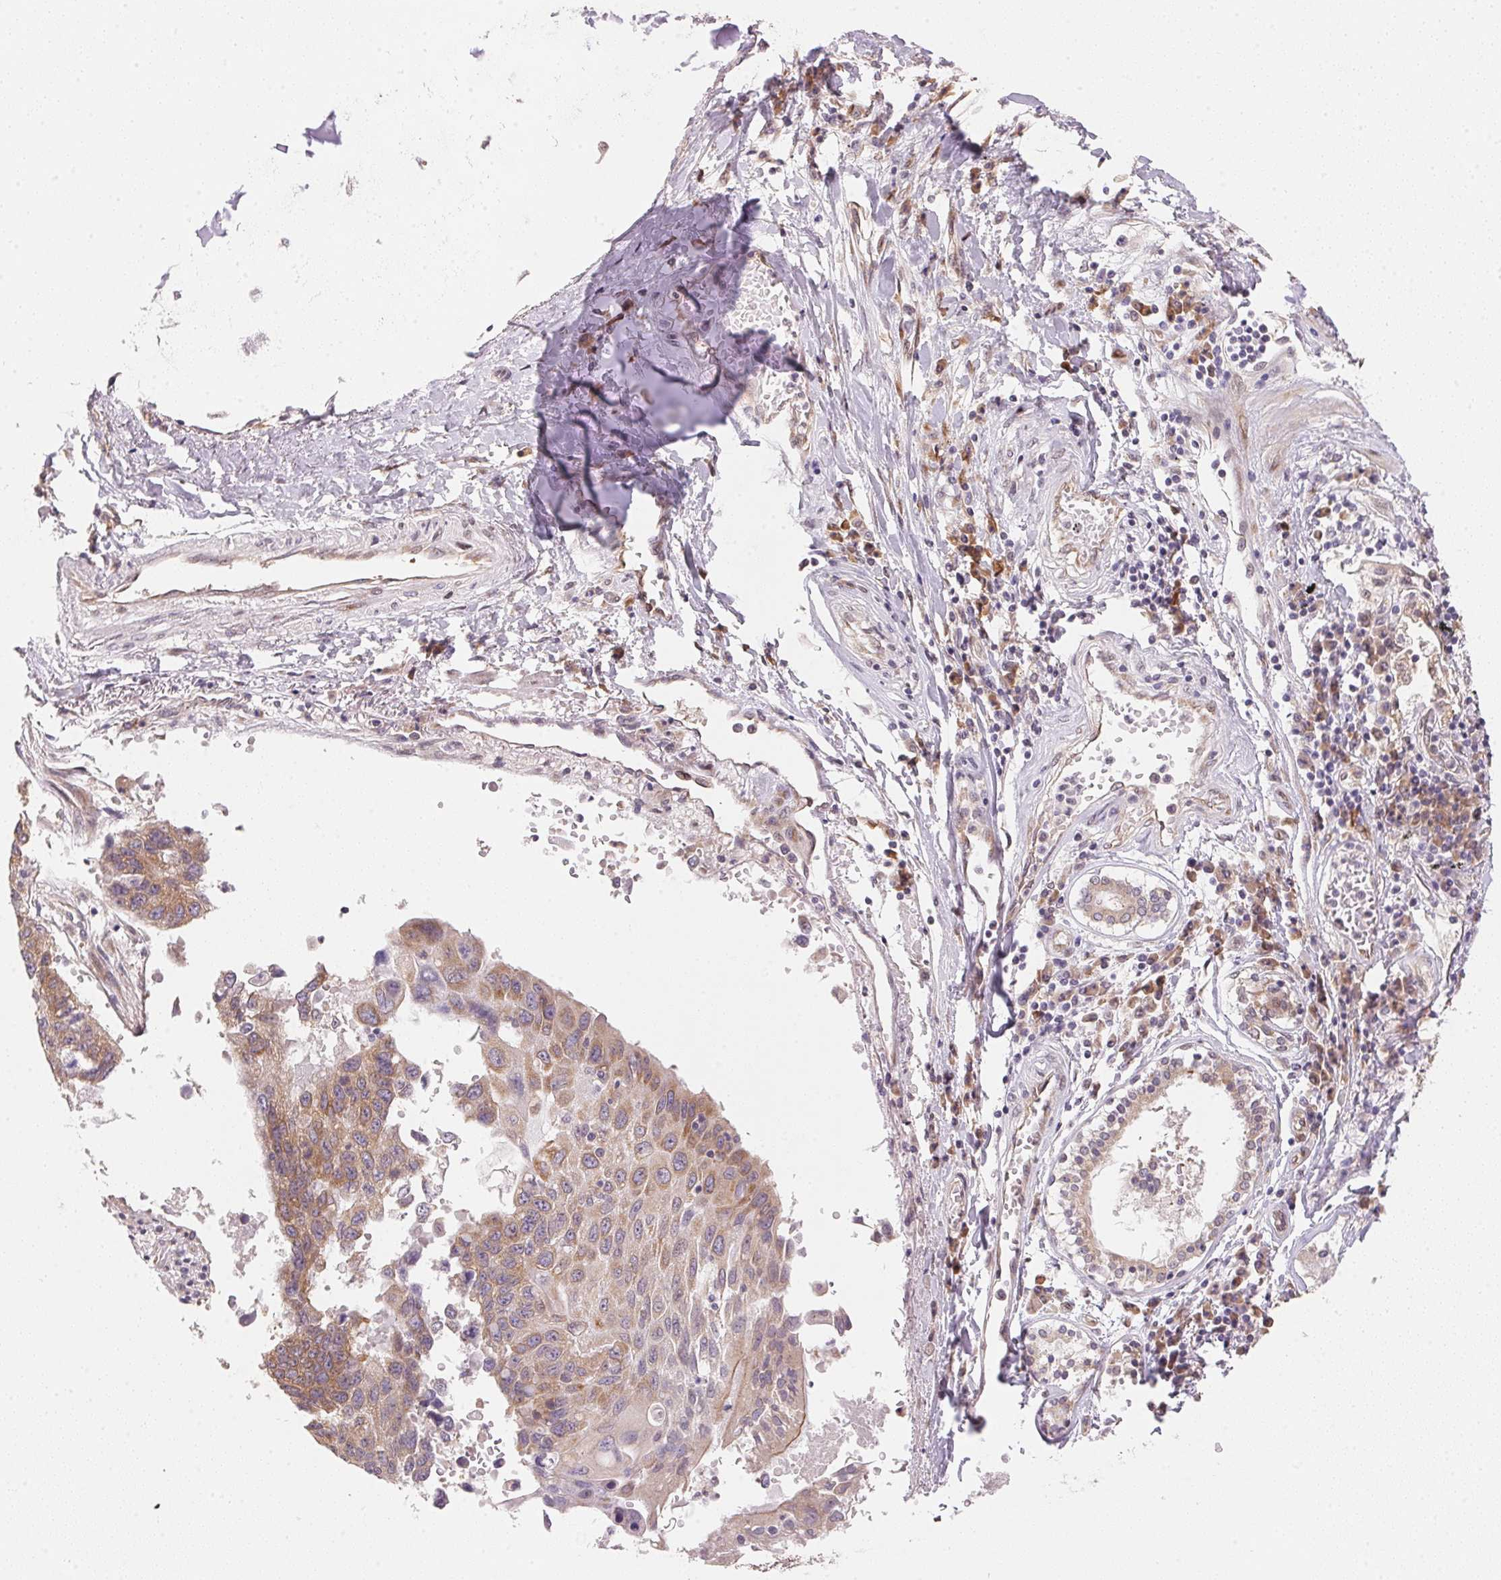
{"staining": {"intensity": "moderate", "quantity": ">75%", "location": "cytoplasmic/membranous"}, "tissue": "lung cancer", "cell_type": "Tumor cells", "image_type": "cancer", "snomed": [{"axis": "morphology", "description": "Squamous cell carcinoma, NOS"}, {"axis": "topography", "description": "Lung"}], "caption": "Protein staining shows moderate cytoplasmic/membranous staining in about >75% of tumor cells in squamous cell carcinoma (lung). Ihc stains the protein of interest in brown and the nuclei are stained blue.", "gene": "EI24", "patient": {"sex": "male", "age": 73}}